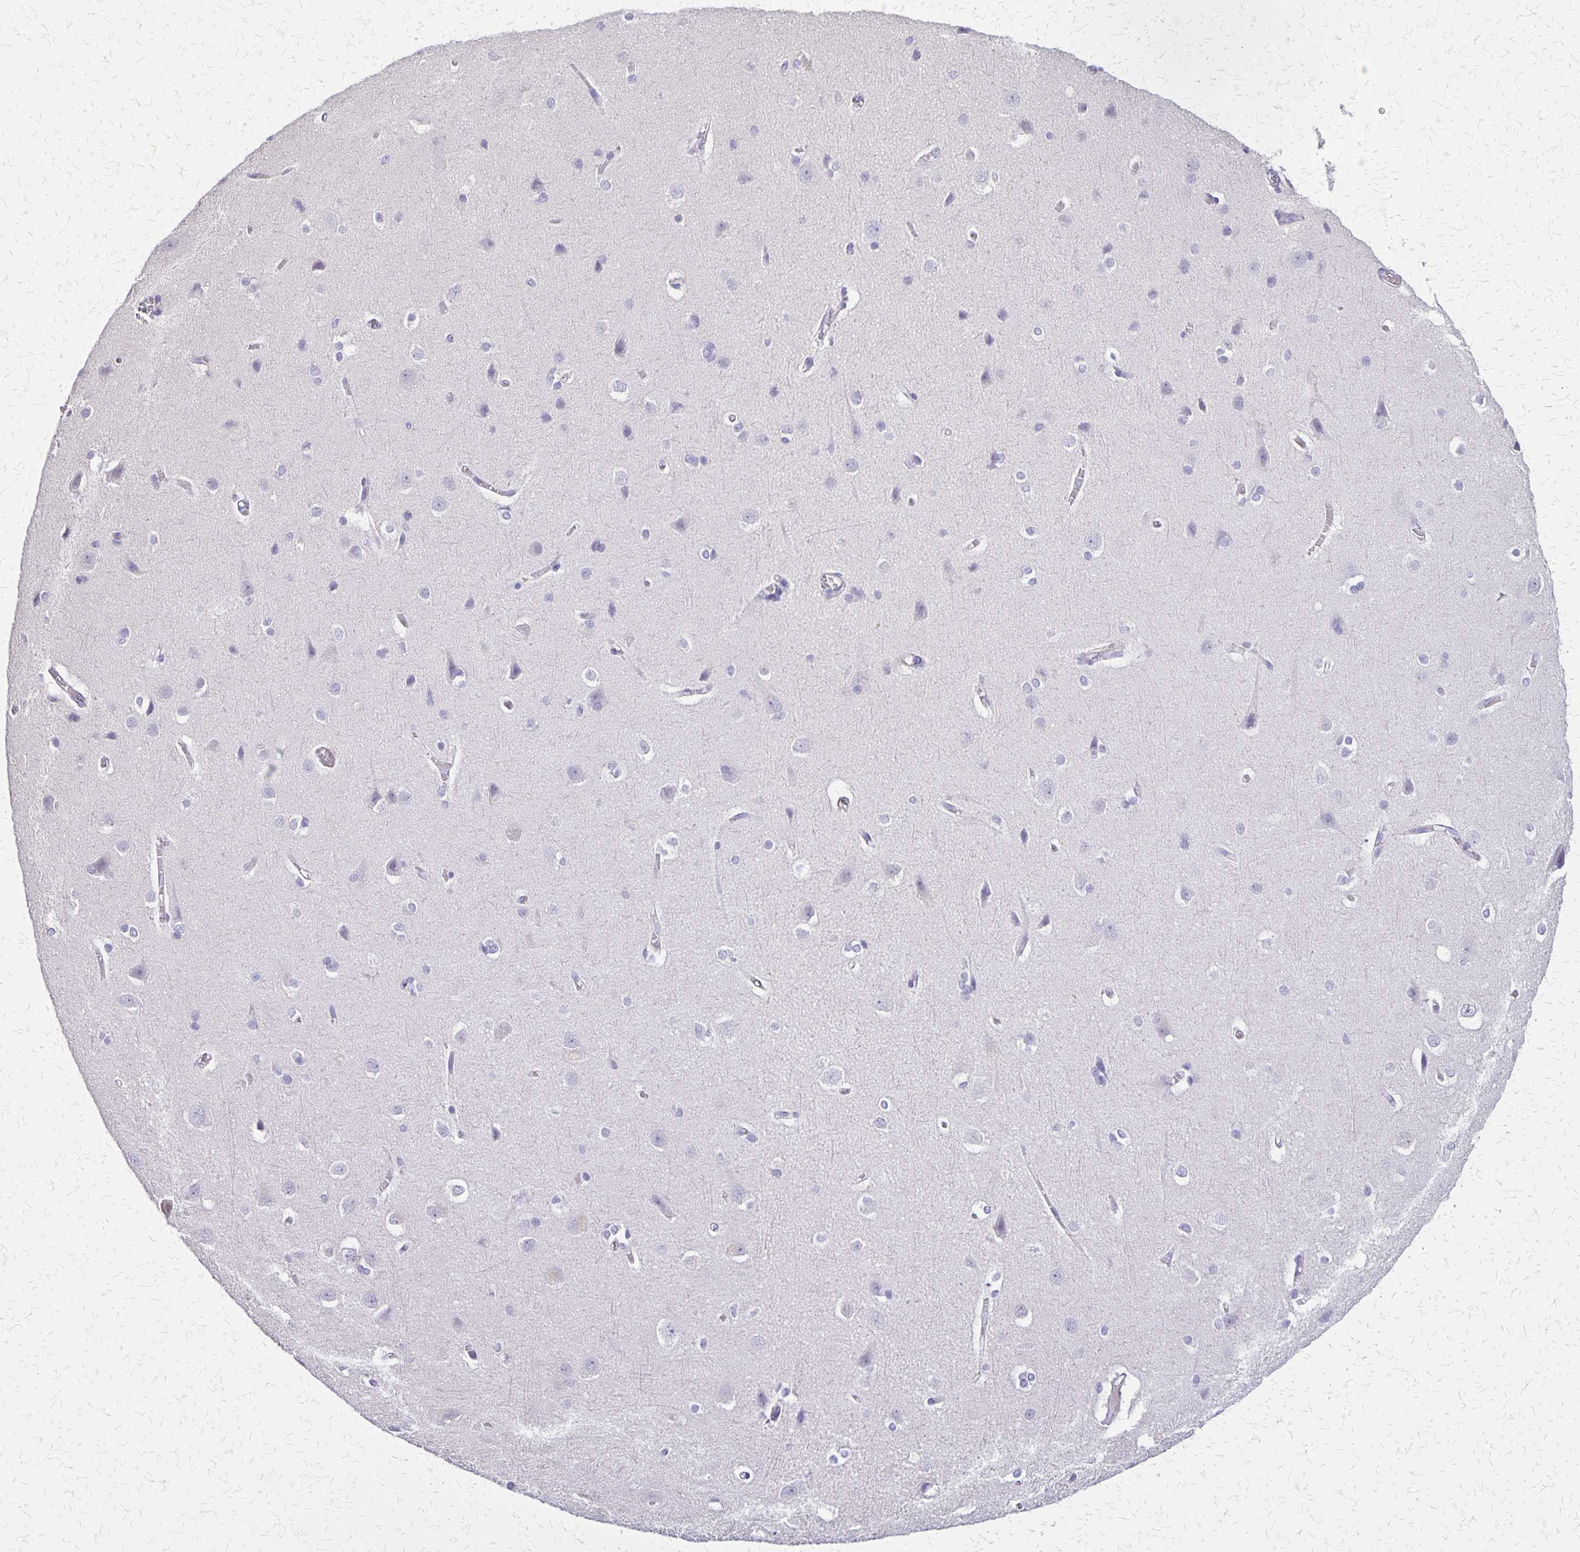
{"staining": {"intensity": "negative", "quantity": "none", "location": "none"}, "tissue": "cerebral cortex", "cell_type": "Endothelial cells", "image_type": "normal", "snomed": [{"axis": "morphology", "description": "Normal tissue, NOS"}, {"axis": "topography", "description": "Cerebral cortex"}], "caption": "This is a photomicrograph of immunohistochemistry (IHC) staining of benign cerebral cortex, which shows no positivity in endothelial cells. The staining is performed using DAB brown chromogen with nuclei counter-stained in using hematoxylin.", "gene": "SI", "patient": {"sex": "male", "age": 37}}